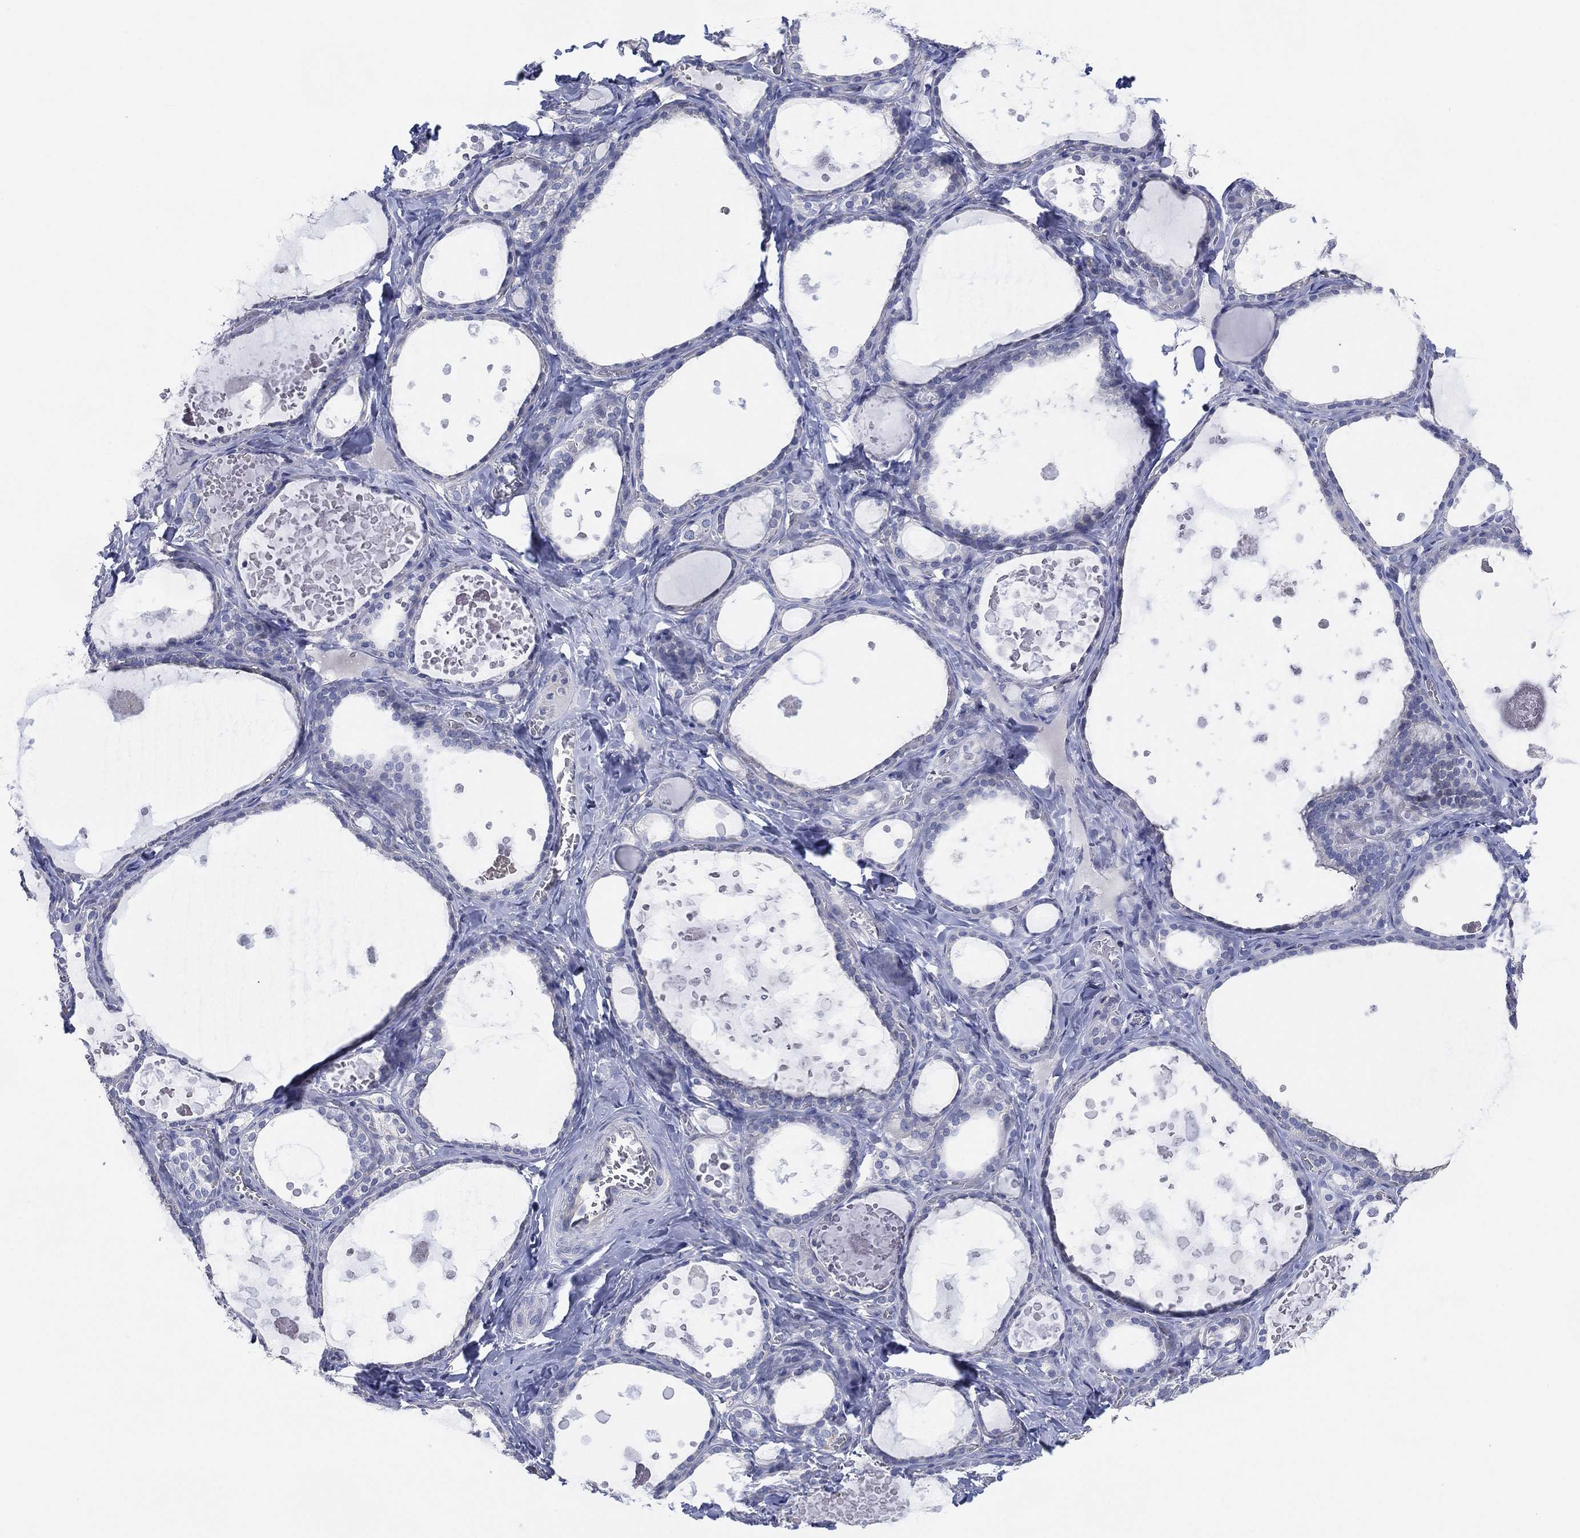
{"staining": {"intensity": "negative", "quantity": "none", "location": "none"}, "tissue": "thyroid gland", "cell_type": "Glandular cells", "image_type": "normal", "snomed": [{"axis": "morphology", "description": "Normal tissue, NOS"}, {"axis": "topography", "description": "Thyroid gland"}], "caption": "Immunohistochemical staining of unremarkable thyroid gland reveals no significant staining in glandular cells. The staining was performed using DAB to visualize the protein expression in brown, while the nuclei were stained in blue with hematoxylin (Magnification: 20x).", "gene": "CFTR", "patient": {"sex": "female", "age": 56}}